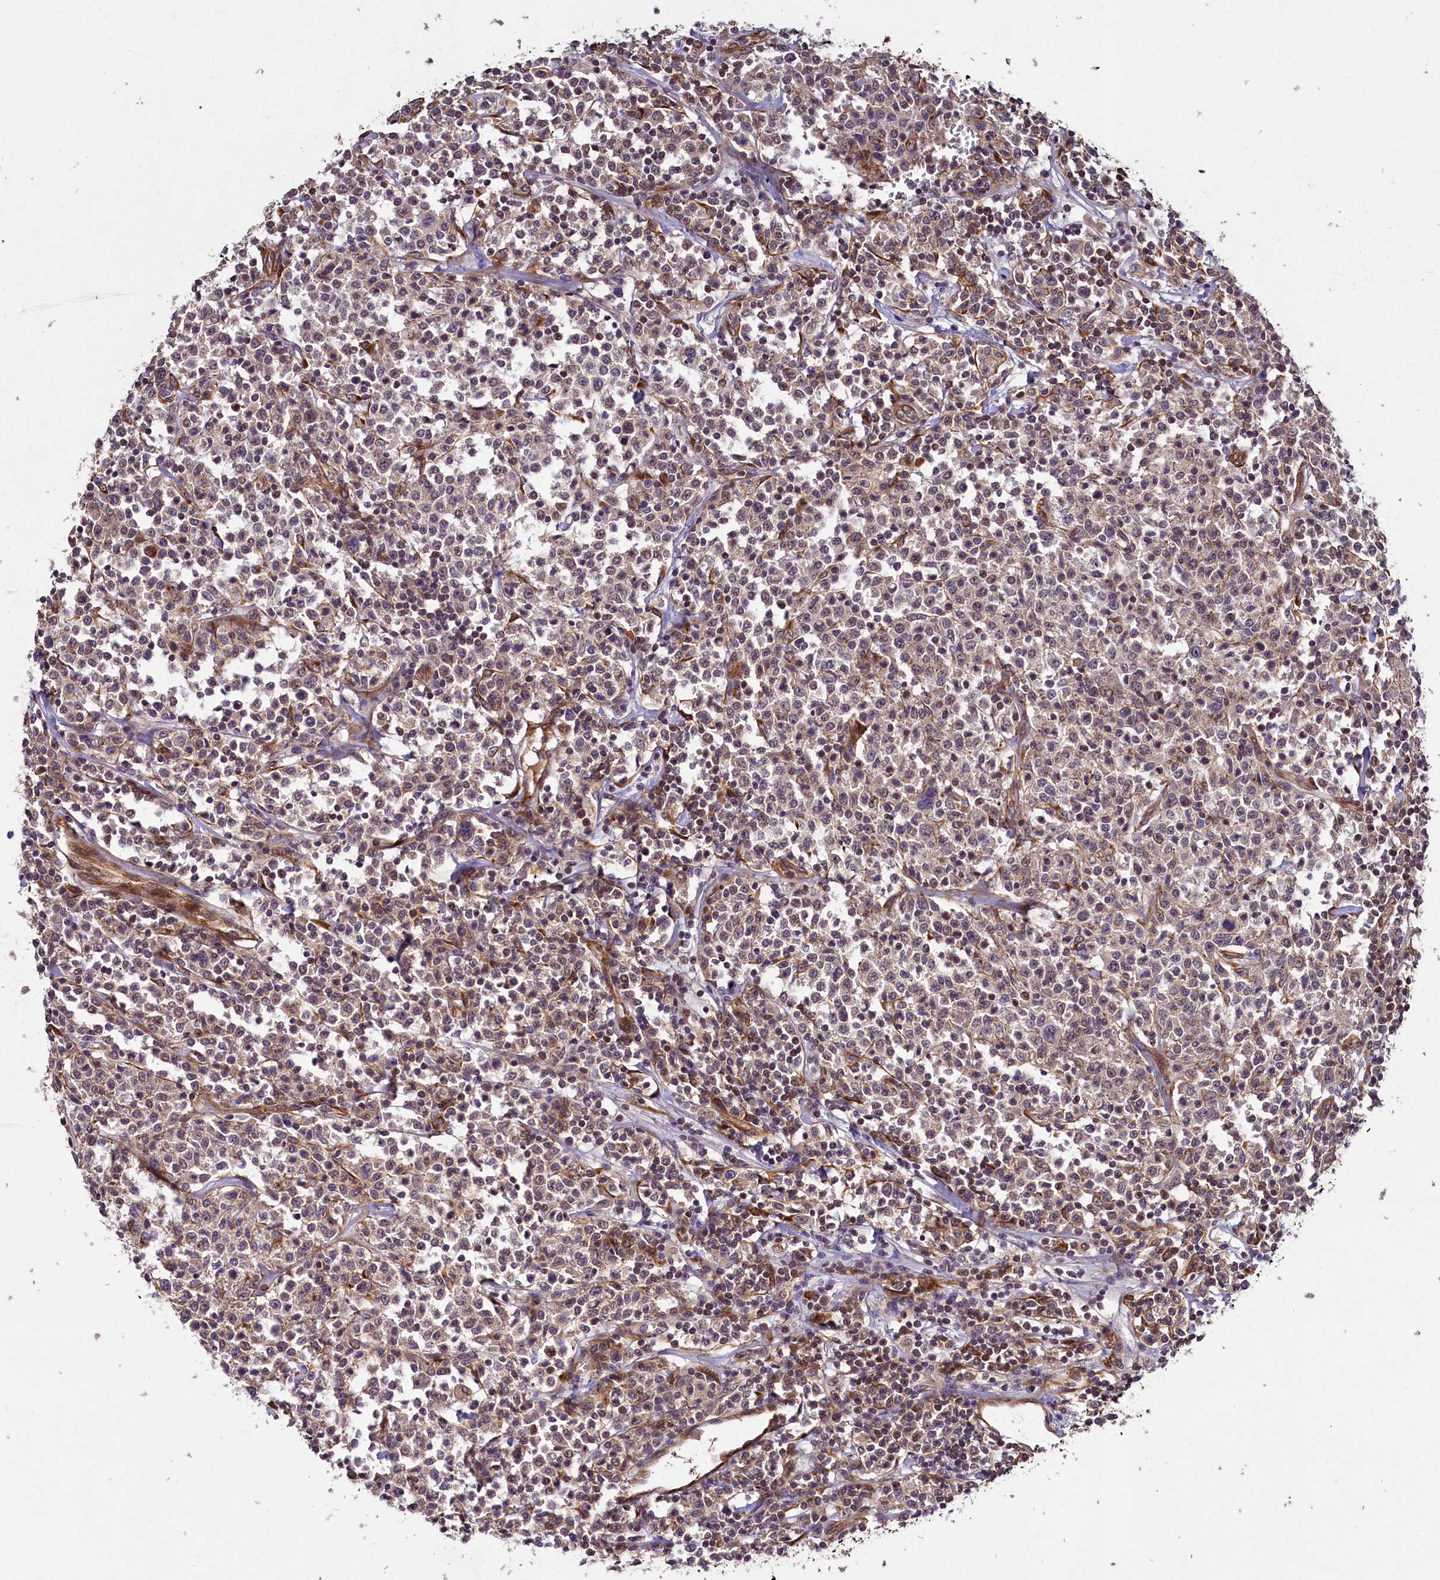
{"staining": {"intensity": "weak", "quantity": "25%-75%", "location": "cytoplasmic/membranous"}, "tissue": "lymphoma", "cell_type": "Tumor cells", "image_type": "cancer", "snomed": [{"axis": "morphology", "description": "Malignant lymphoma, non-Hodgkin's type, Low grade"}, {"axis": "topography", "description": "Small intestine"}], "caption": "Tumor cells show weak cytoplasmic/membranous staining in approximately 25%-75% of cells in lymphoma.", "gene": "CCDC102A", "patient": {"sex": "female", "age": 59}}